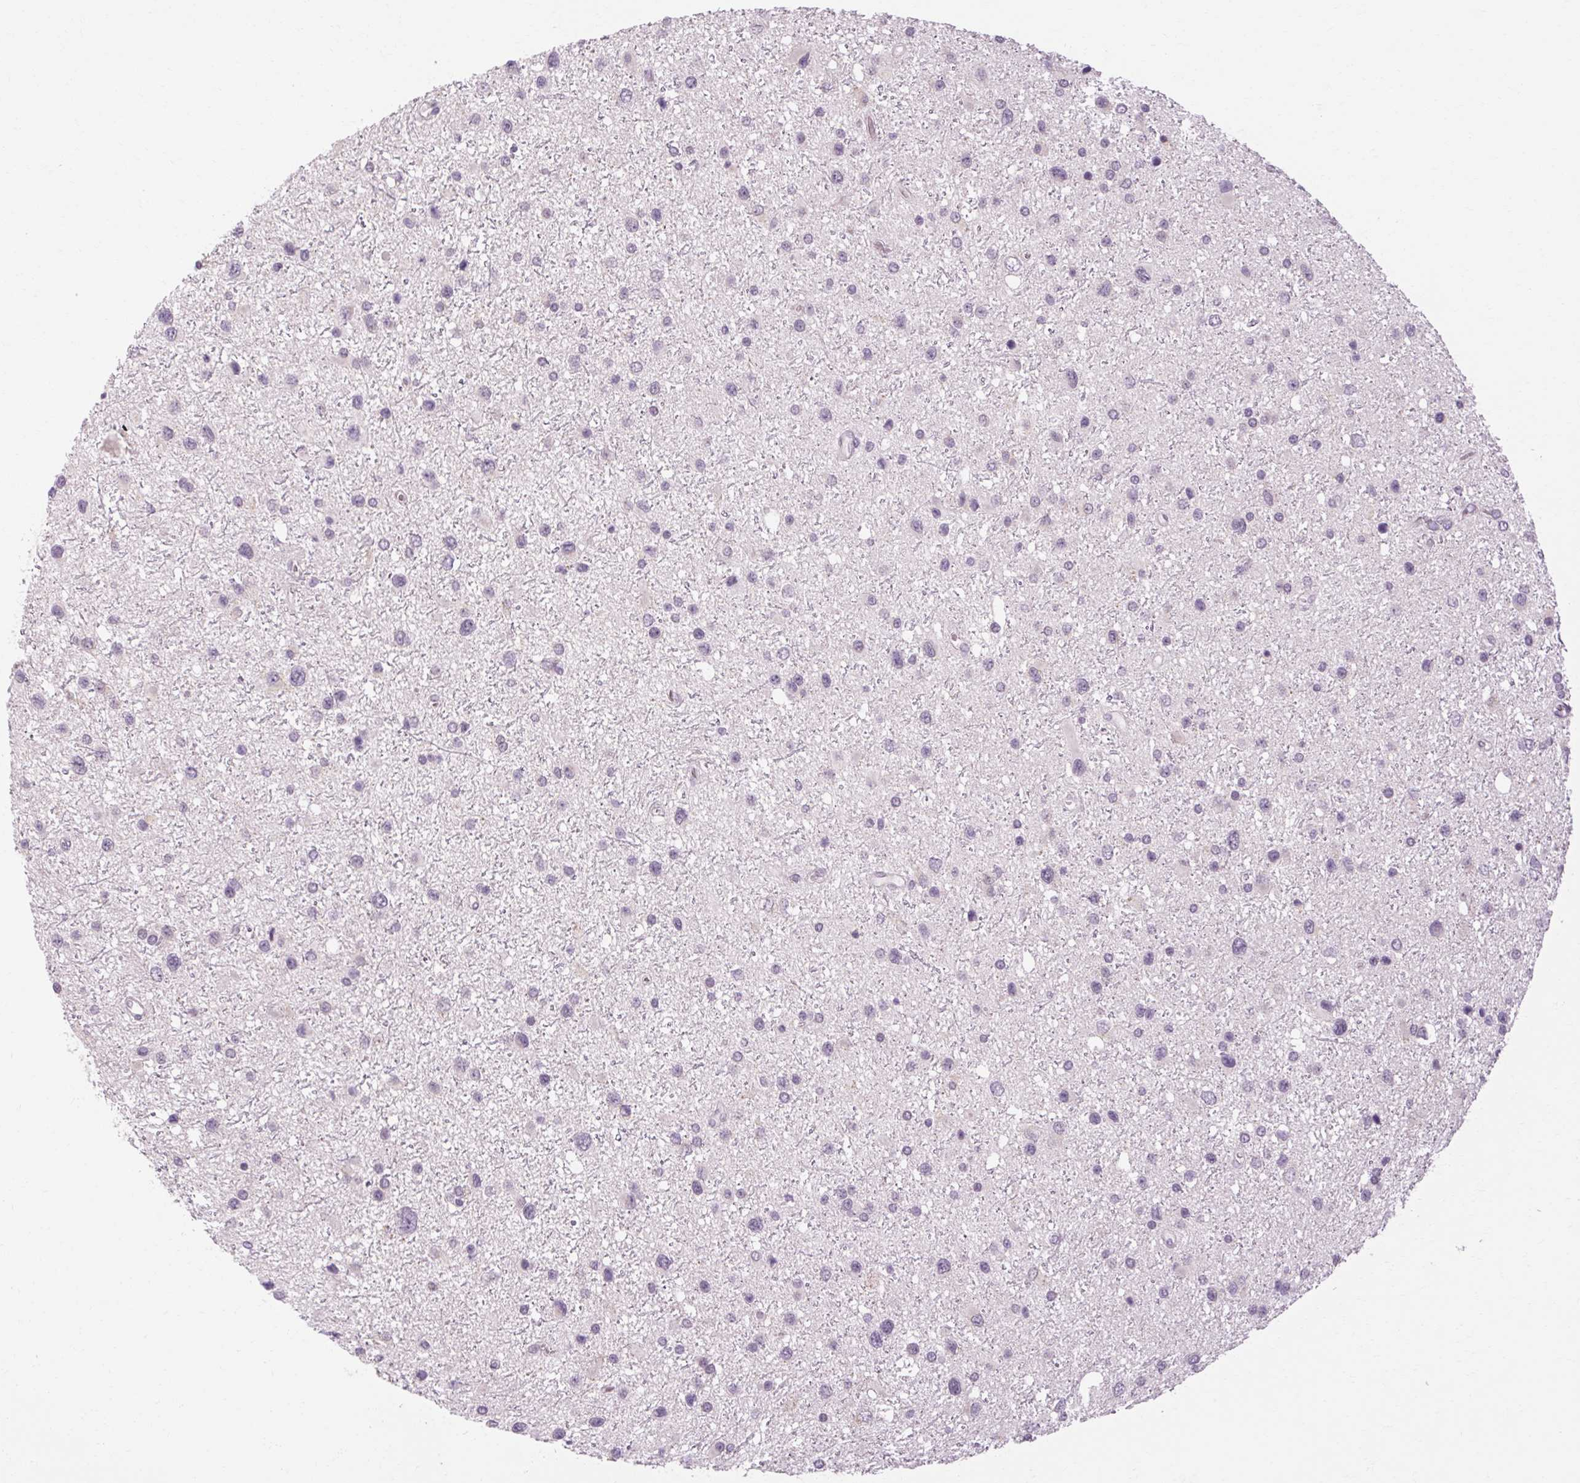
{"staining": {"intensity": "negative", "quantity": "none", "location": "none"}, "tissue": "glioma", "cell_type": "Tumor cells", "image_type": "cancer", "snomed": [{"axis": "morphology", "description": "Glioma, malignant, Low grade"}, {"axis": "topography", "description": "Brain"}], "caption": "Photomicrograph shows no protein staining in tumor cells of glioma tissue.", "gene": "KLHL40", "patient": {"sex": "female", "age": 32}}